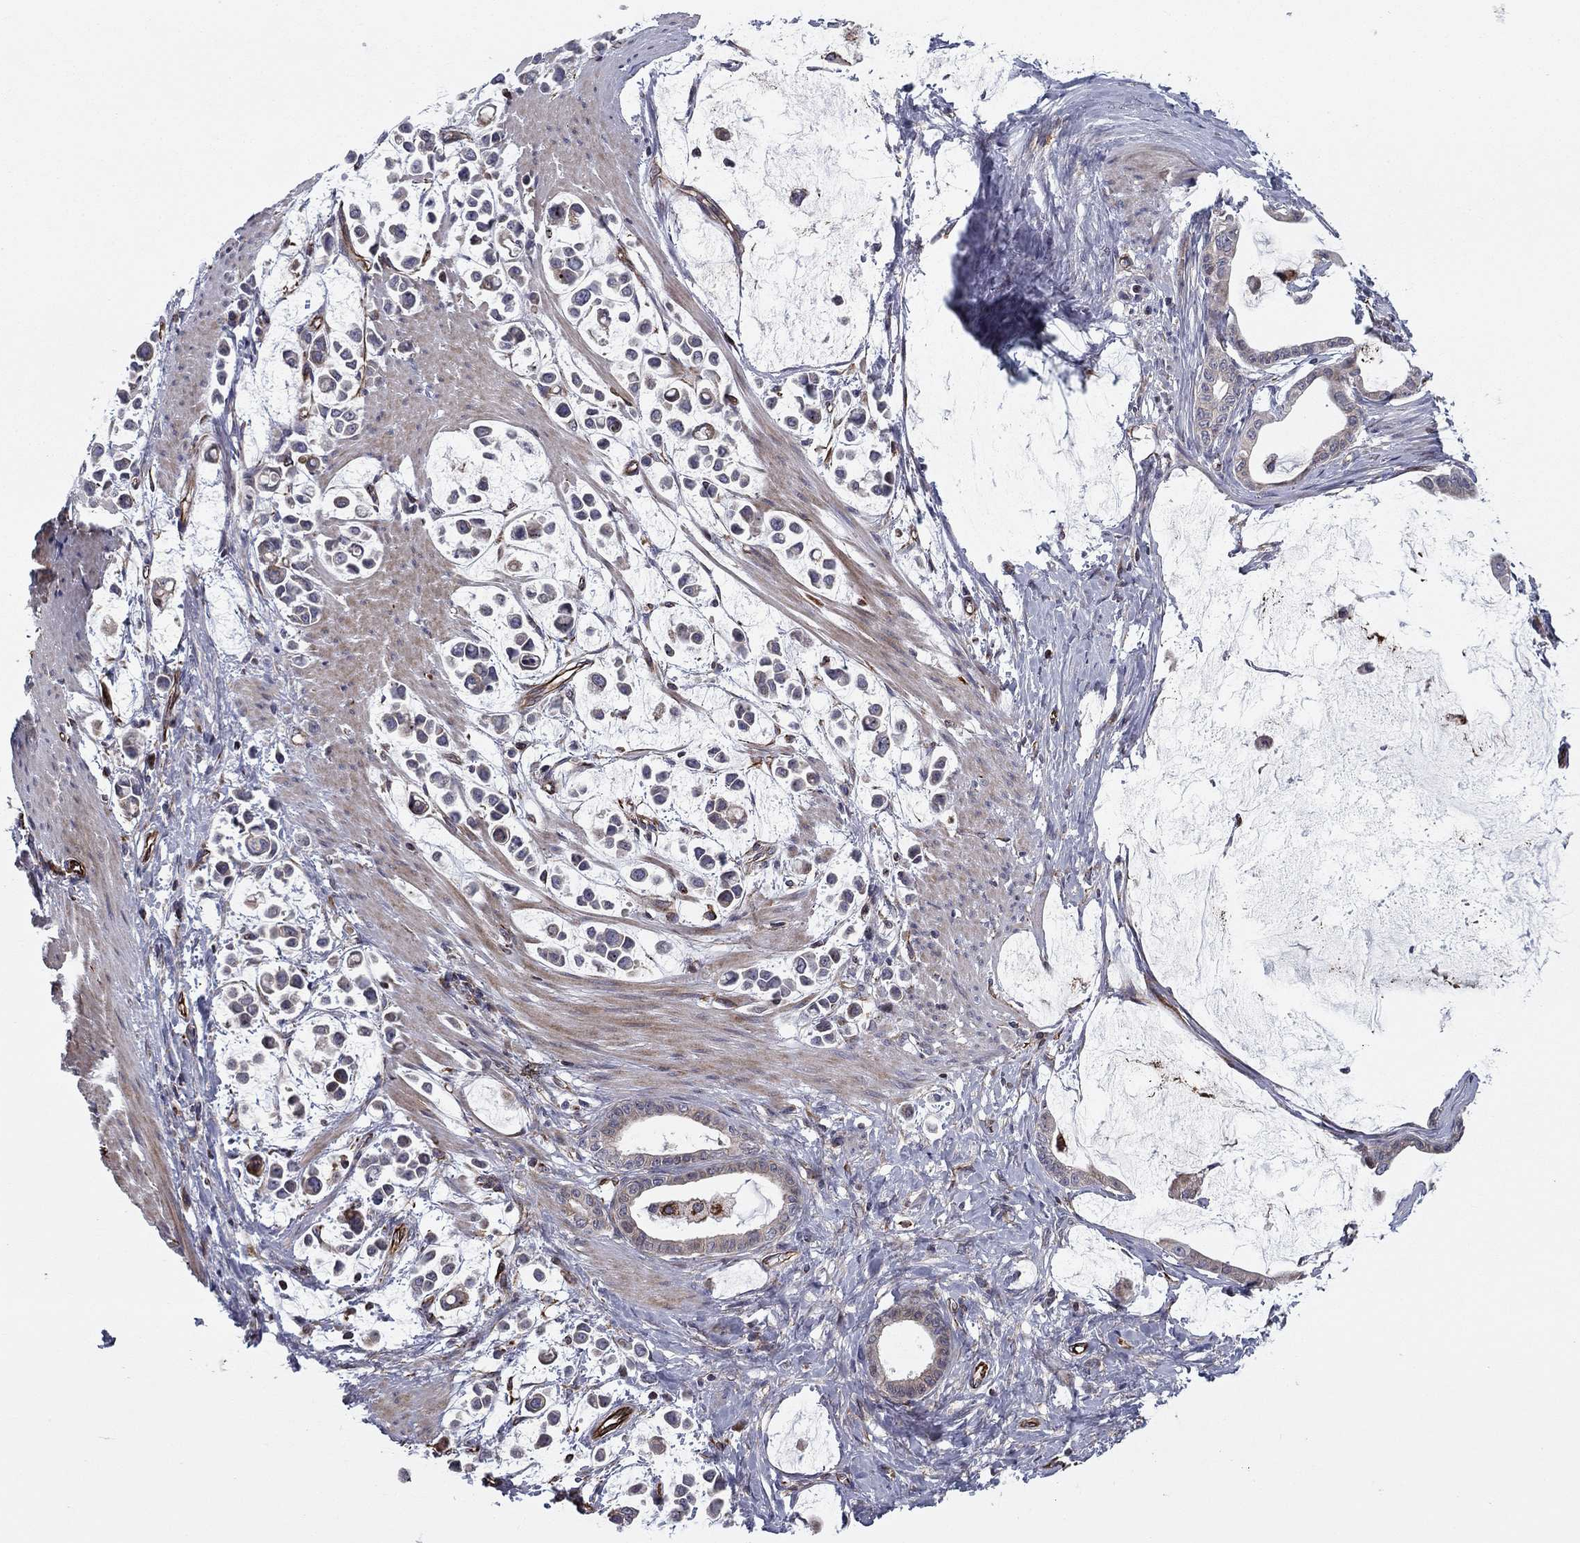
{"staining": {"intensity": "negative", "quantity": "none", "location": "none"}, "tissue": "stomach cancer", "cell_type": "Tumor cells", "image_type": "cancer", "snomed": [{"axis": "morphology", "description": "Adenocarcinoma, NOS"}, {"axis": "topography", "description": "Stomach"}], "caption": "This is an immunohistochemistry (IHC) histopathology image of human stomach cancer. There is no positivity in tumor cells.", "gene": "CLSTN1", "patient": {"sex": "male", "age": 82}}